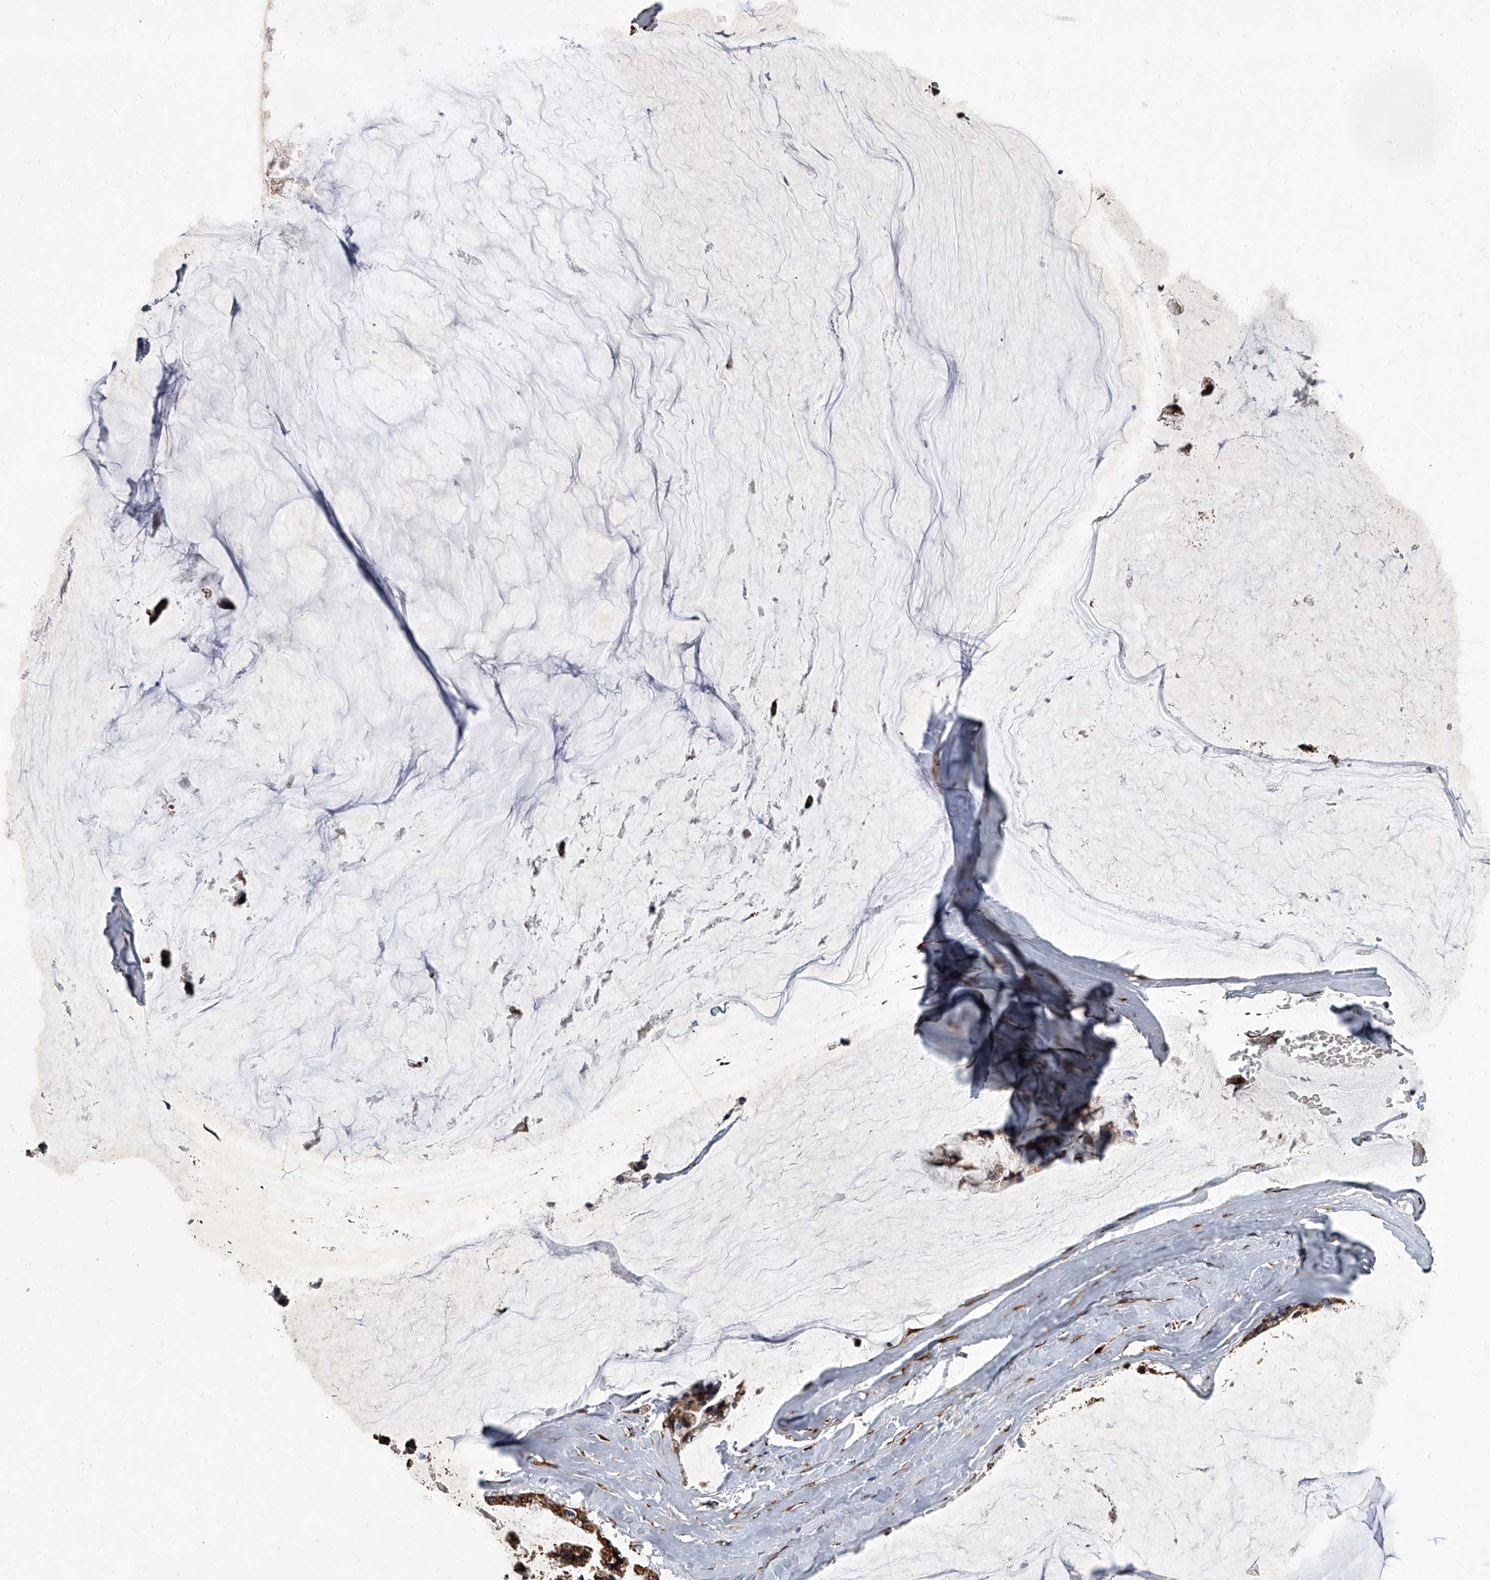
{"staining": {"intensity": "moderate", "quantity": ">75%", "location": "cytoplasmic/membranous"}, "tissue": "ovarian cancer", "cell_type": "Tumor cells", "image_type": "cancer", "snomed": [{"axis": "morphology", "description": "Cystadenocarcinoma, mucinous, NOS"}, {"axis": "topography", "description": "Ovary"}], "caption": "Ovarian mucinous cystadenocarcinoma stained with a protein marker exhibits moderate staining in tumor cells.", "gene": "SIRT4", "patient": {"sex": "female", "age": 39}}